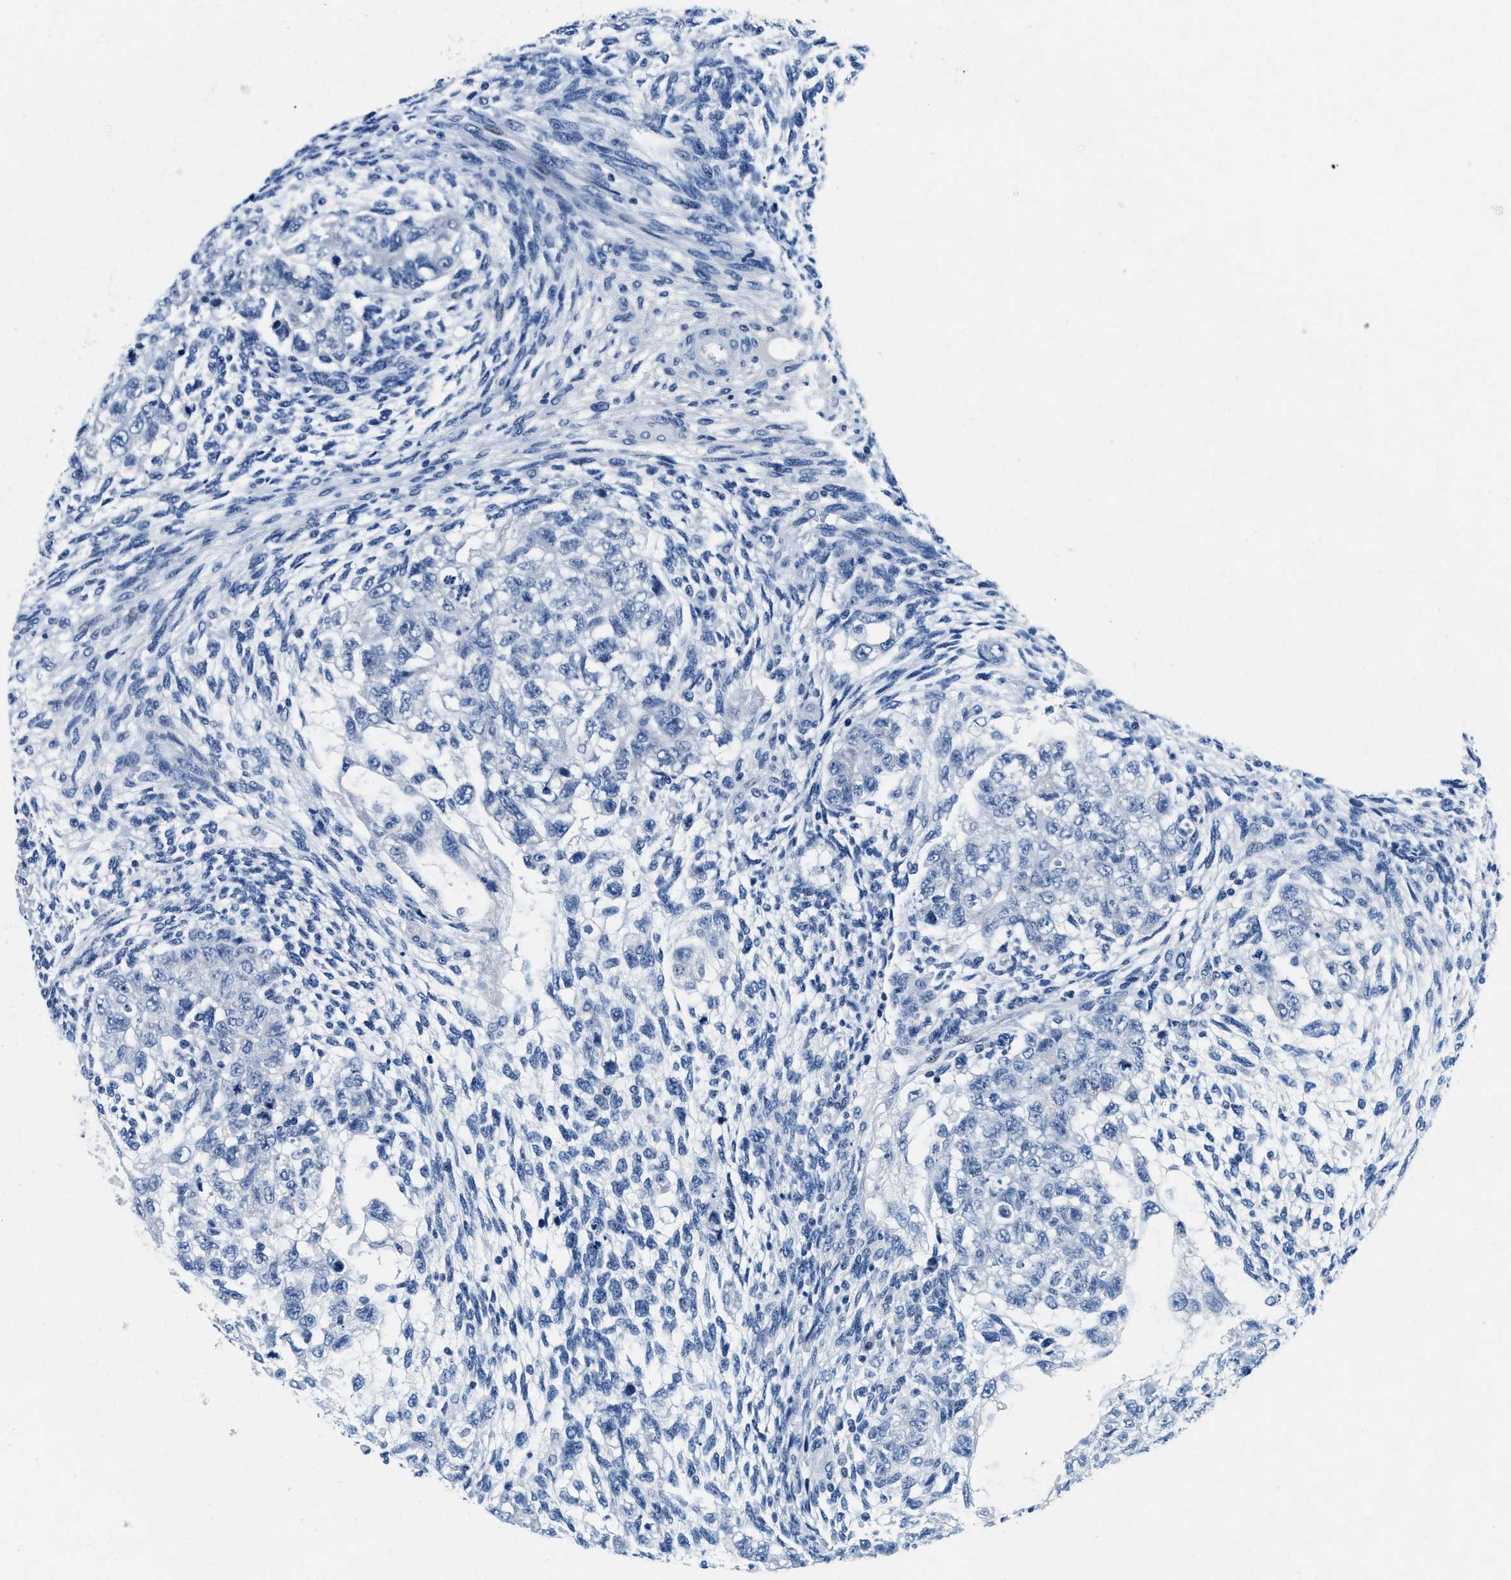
{"staining": {"intensity": "negative", "quantity": "none", "location": "none"}, "tissue": "testis cancer", "cell_type": "Tumor cells", "image_type": "cancer", "snomed": [{"axis": "morphology", "description": "Normal tissue, NOS"}, {"axis": "morphology", "description": "Carcinoma, Embryonal, NOS"}, {"axis": "topography", "description": "Testis"}], "caption": "A high-resolution histopathology image shows immunohistochemistry (IHC) staining of testis cancer, which reveals no significant expression in tumor cells.", "gene": "GSTM3", "patient": {"sex": "male", "age": 36}}